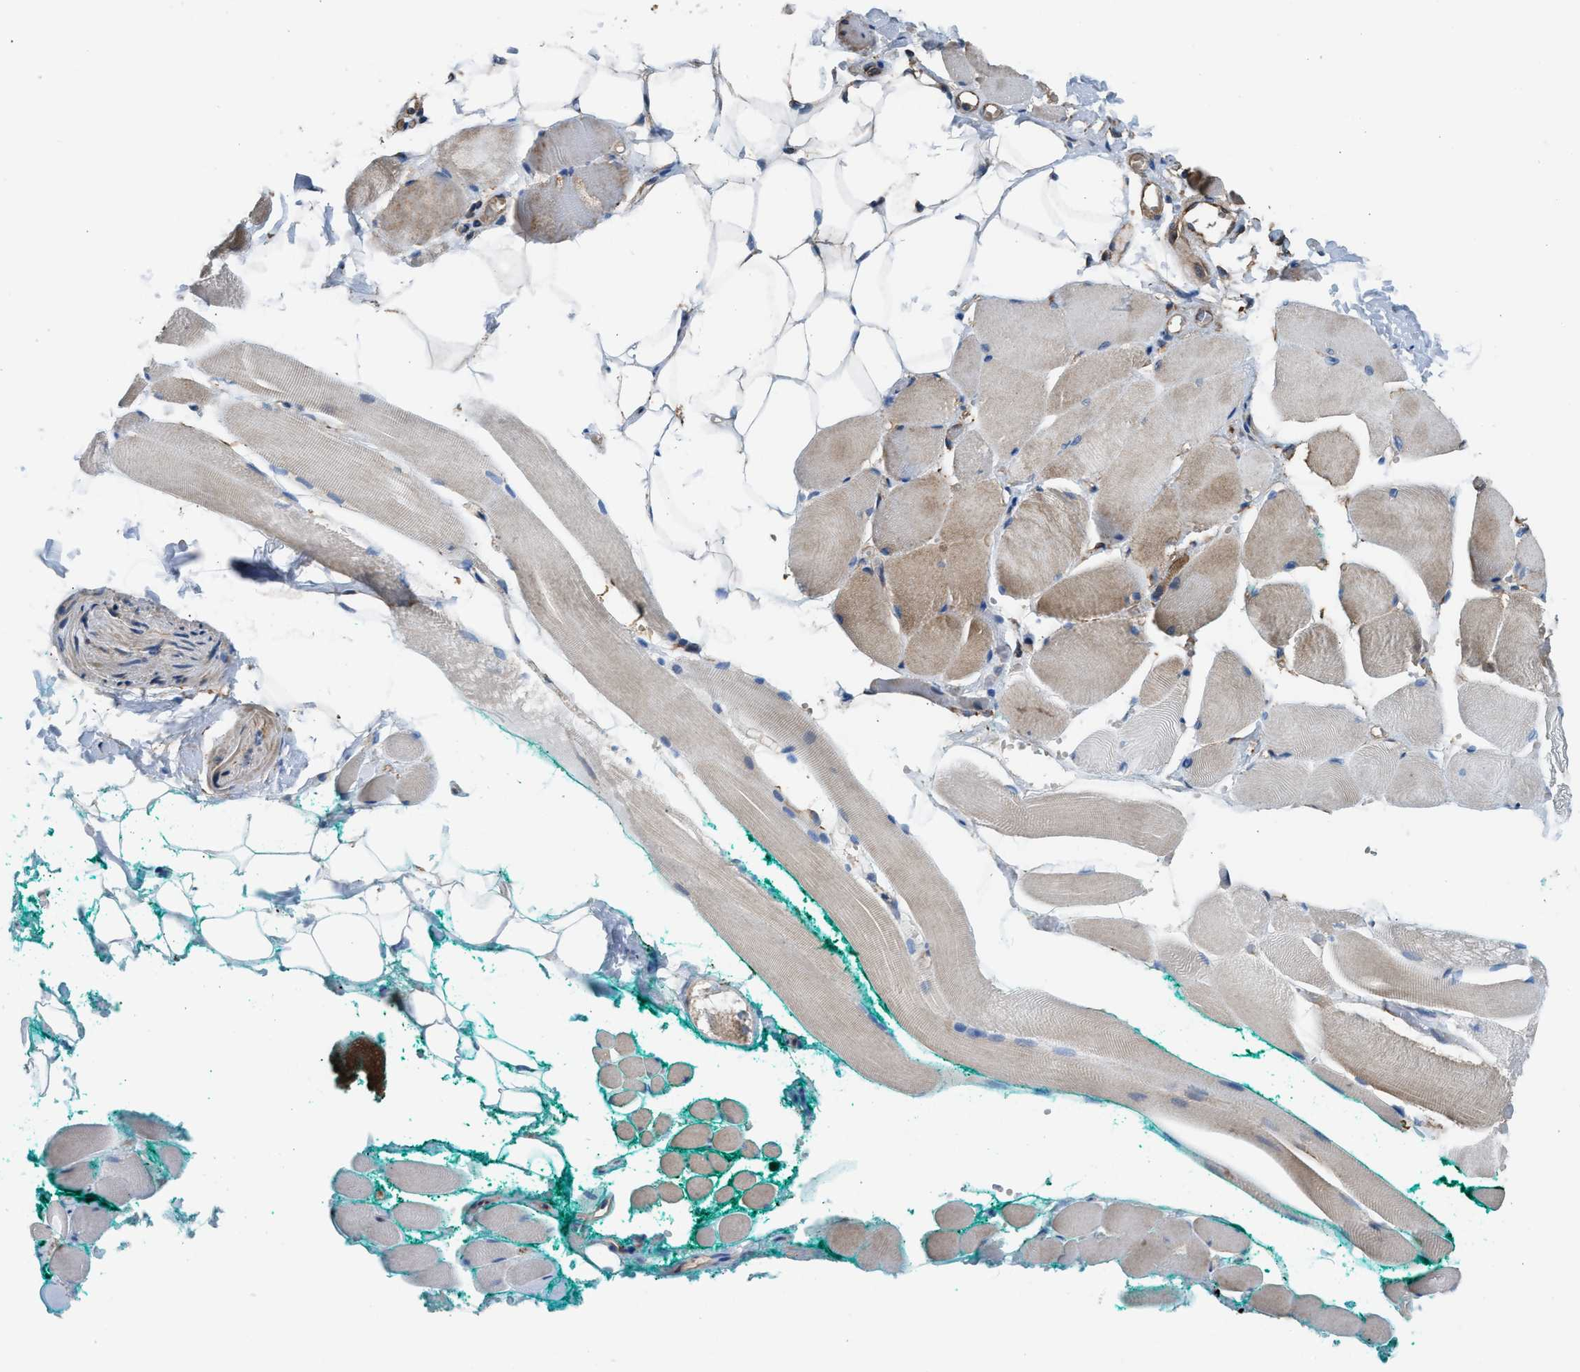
{"staining": {"intensity": "moderate", "quantity": ">75%", "location": "cytoplasmic/membranous"}, "tissue": "skeletal muscle", "cell_type": "Myocytes", "image_type": "normal", "snomed": [{"axis": "morphology", "description": "Normal tissue, NOS"}, {"axis": "topography", "description": "Skeletal muscle"}, {"axis": "topography", "description": "Peripheral nerve tissue"}], "caption": "Moderate cytoplasmic/membranous protein positivity is seen in about >75% of myocytes in skeletal muscle. (IHC, brightfield microscopy, high magnification).", "gene": "SLC10A3", "patient": {"sex": "female", "age": 84}}